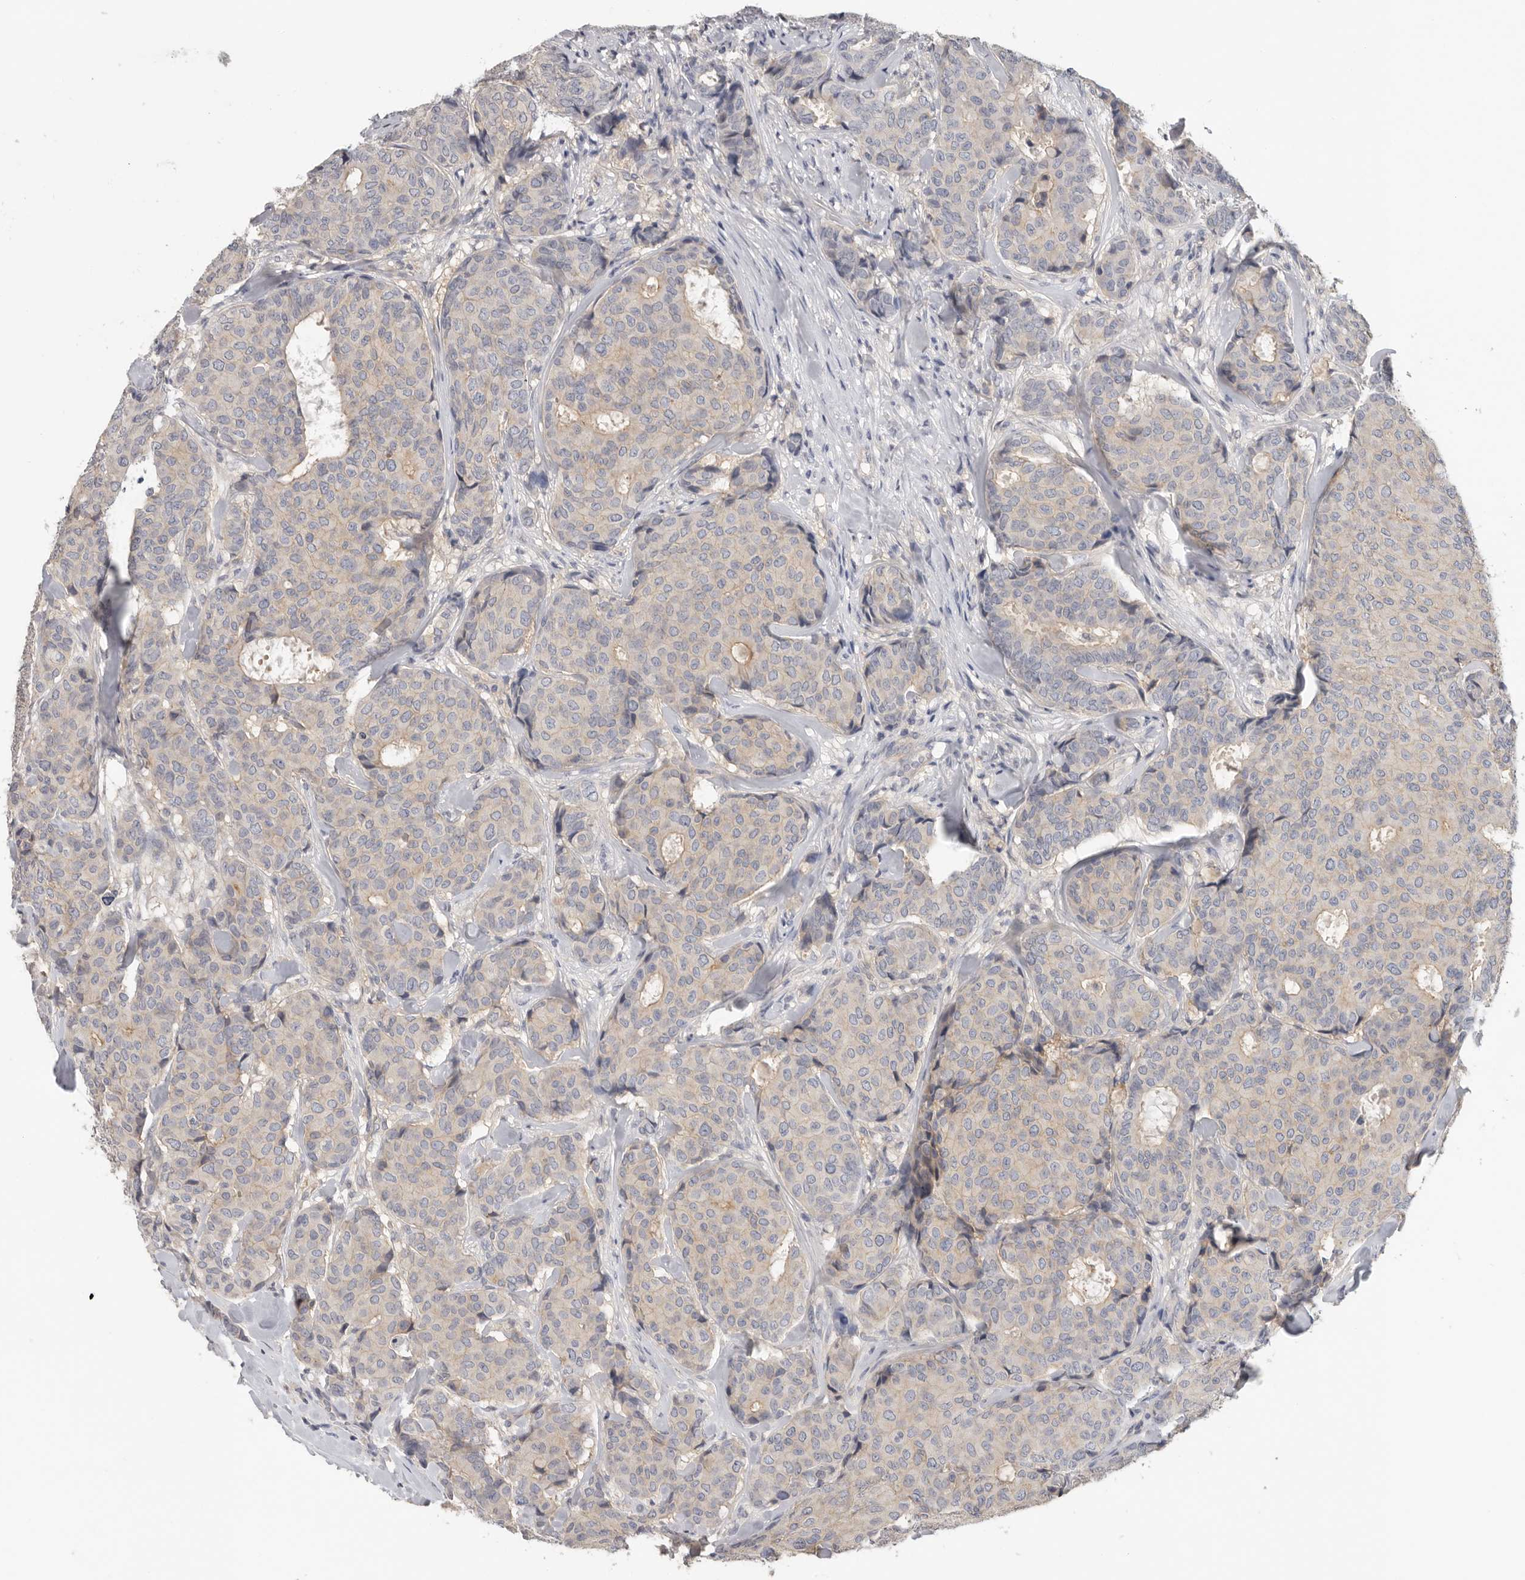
{"staining": {"intensity": "weak", "quantity": "<25%", "location": "cytoplasmic/membranous"}, "tissue": "breast cancer", "cell_type": "Tumor cells", "image_type": "cancer", "snomed": [{"axis": "morphology", "description": "Duct carcinoma"}, {"axis": "topography", "description": "Breast"}], "caption": "An immunohistochemistry (IHC) image of breast intraductal carcinoma is shown. There is no staining in tumor cells of breast intraductal carcinoma.", "gene": "WDTC1", "patient": {"sex": "female", "age": 75}}